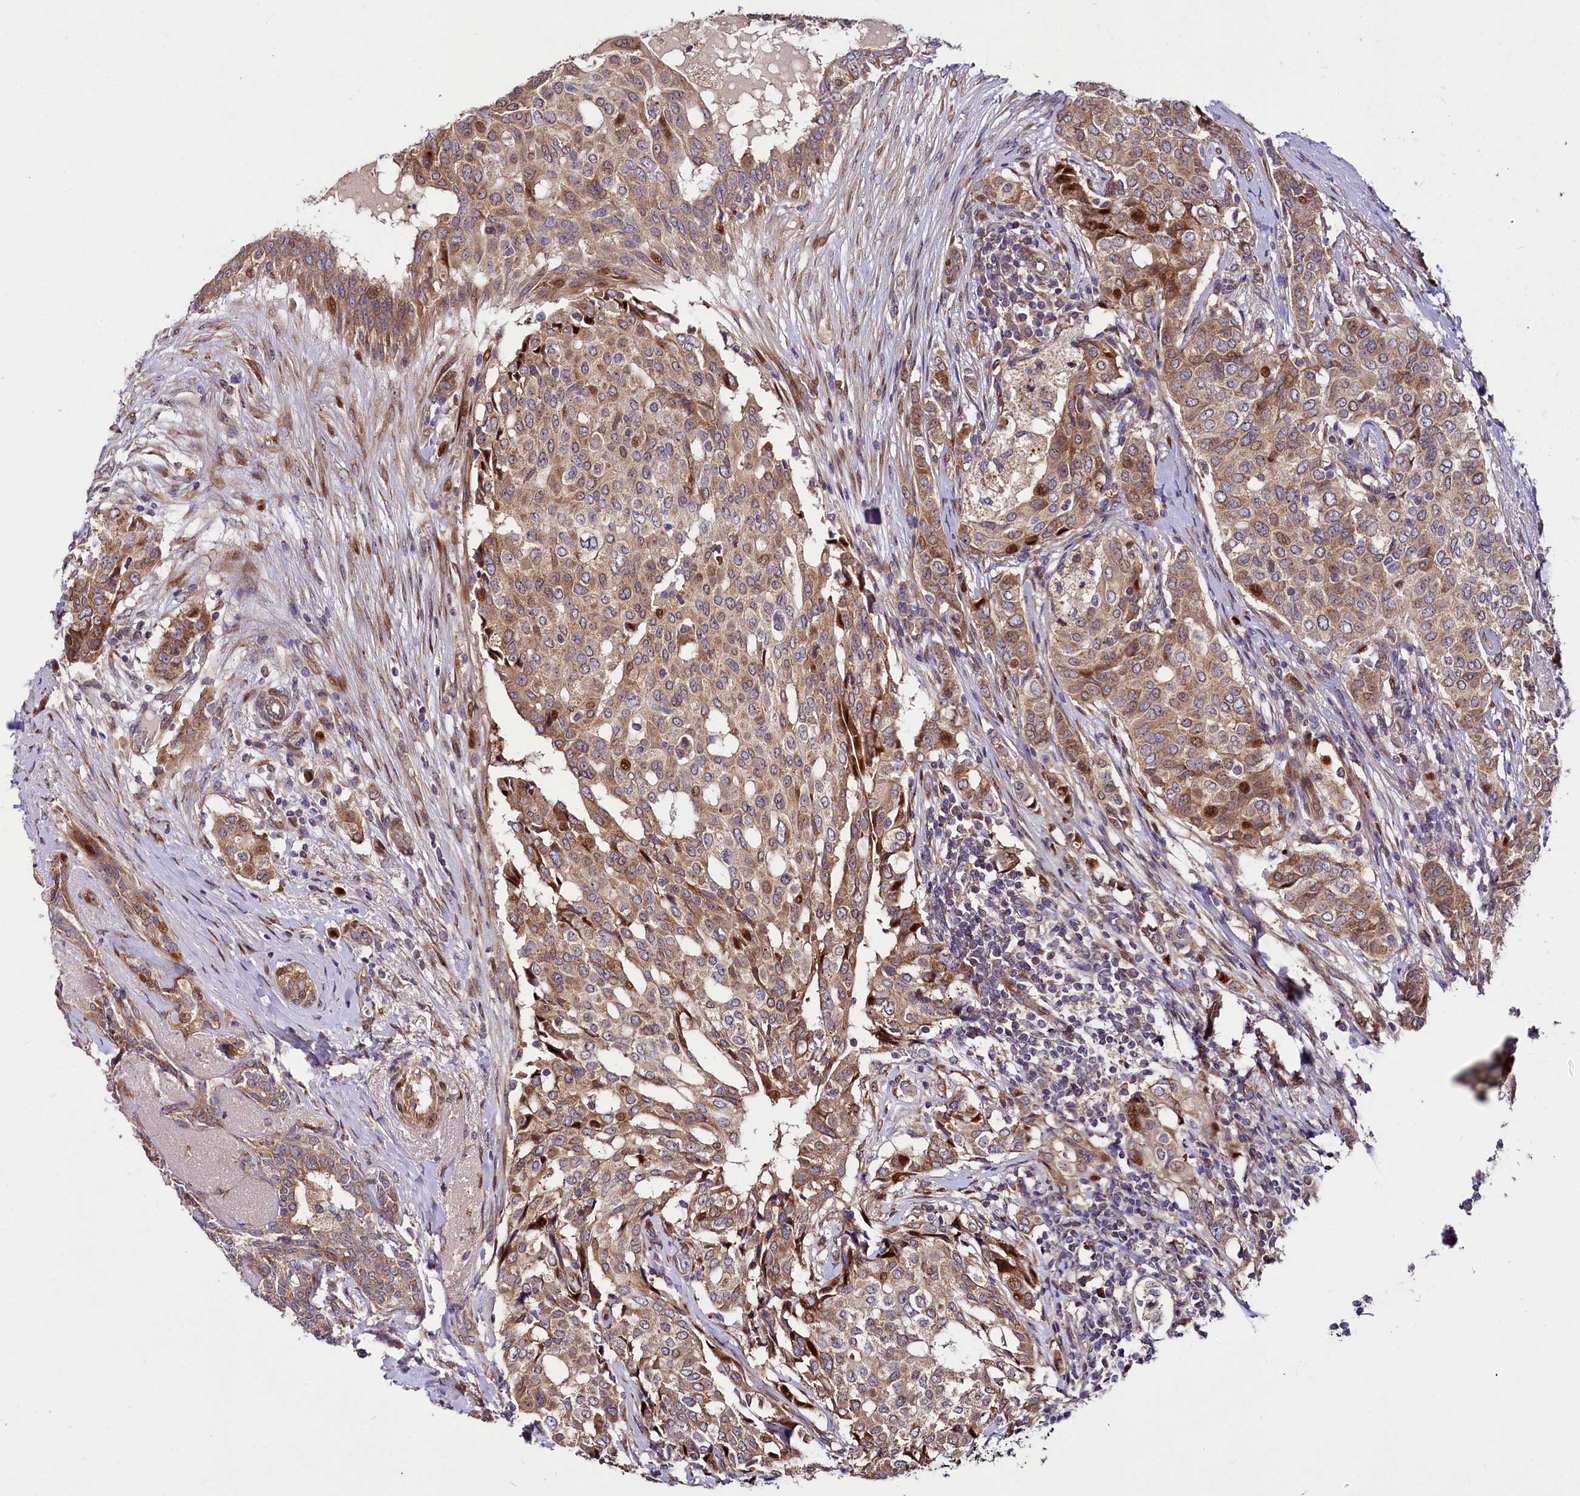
{"staining": {"intensity": "moderate", "quantity": ">75%", "location": "cytoplasmic/membranous,nuclear"}, "tissue": "breast cancer", "cell_type": "Tumor cells", "image_type": "cancer", "snomed": [{"axis": "morphology", "description": "Lobular carcinoma"}, {"axis": "topography", "description": "Breast"}], "caption": "Moderate cytoplasmic/membranous and nuclear expression is present in about >75% of tumor cells in lobular carcinoma (breast).", "gene": "PDZRN3", "patient": {"sex": "female", "age": 51}}